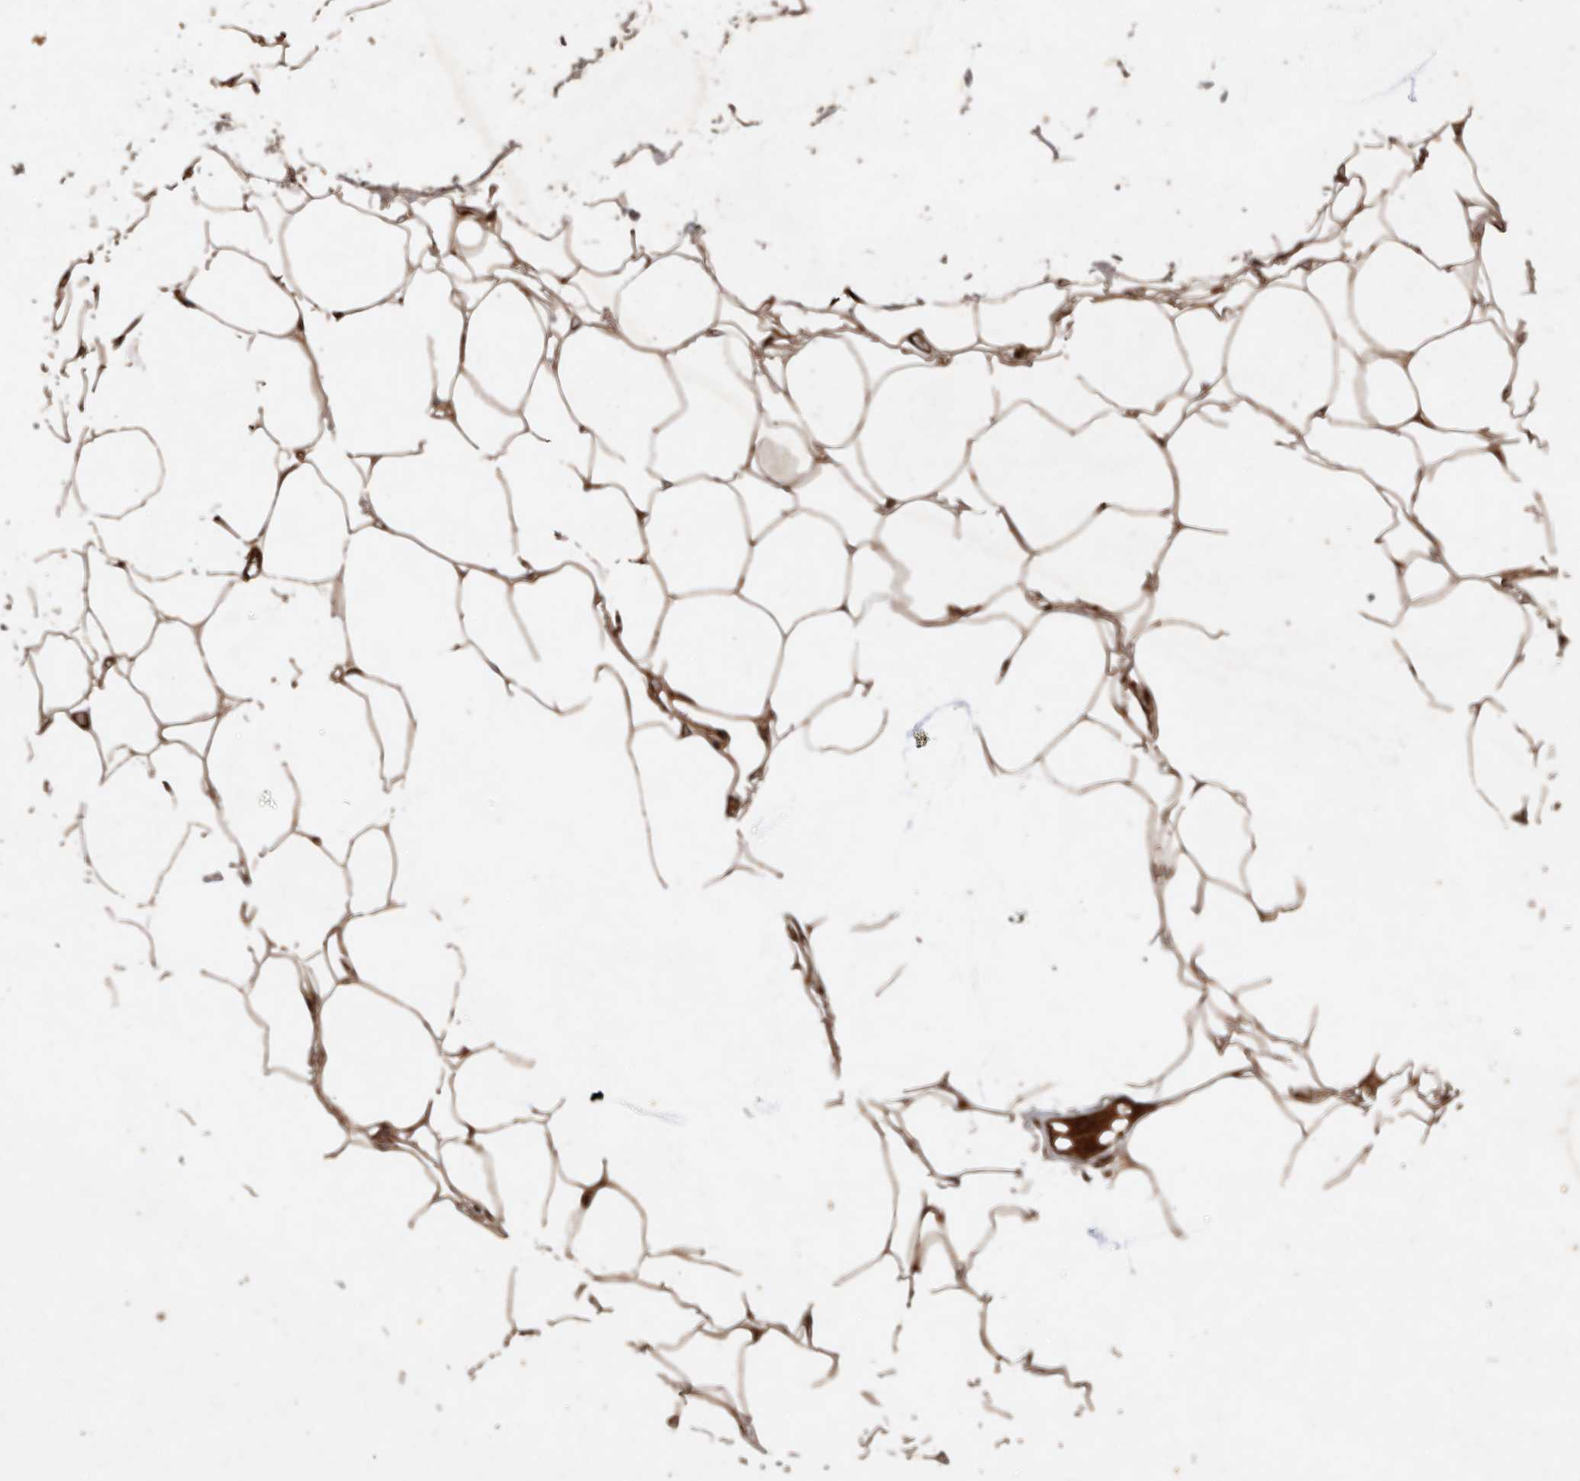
{"staining": {"intensity": "moderate", "quantity": ">75%", "location": "cytoplasmic/membranous"}, "tissue": "adipose tissue", "cell_type": "Adipocytes", "image_type": "normal", "snomed": [{"axis": "morphology", "description": "Normal tissue, NOS"}, {"axis": "topography", "description": "Breast"}], "caption": "The immunohistochemical stain labels moderate cytoplasmic/membranous positivity in adipocytes of normal adipose tissue. Immunohistochemistry stains the protein of interest in brown and the nuclei are stained blue.", "gene": "STK36", "patient": {"sex": "female", "age": 23}}